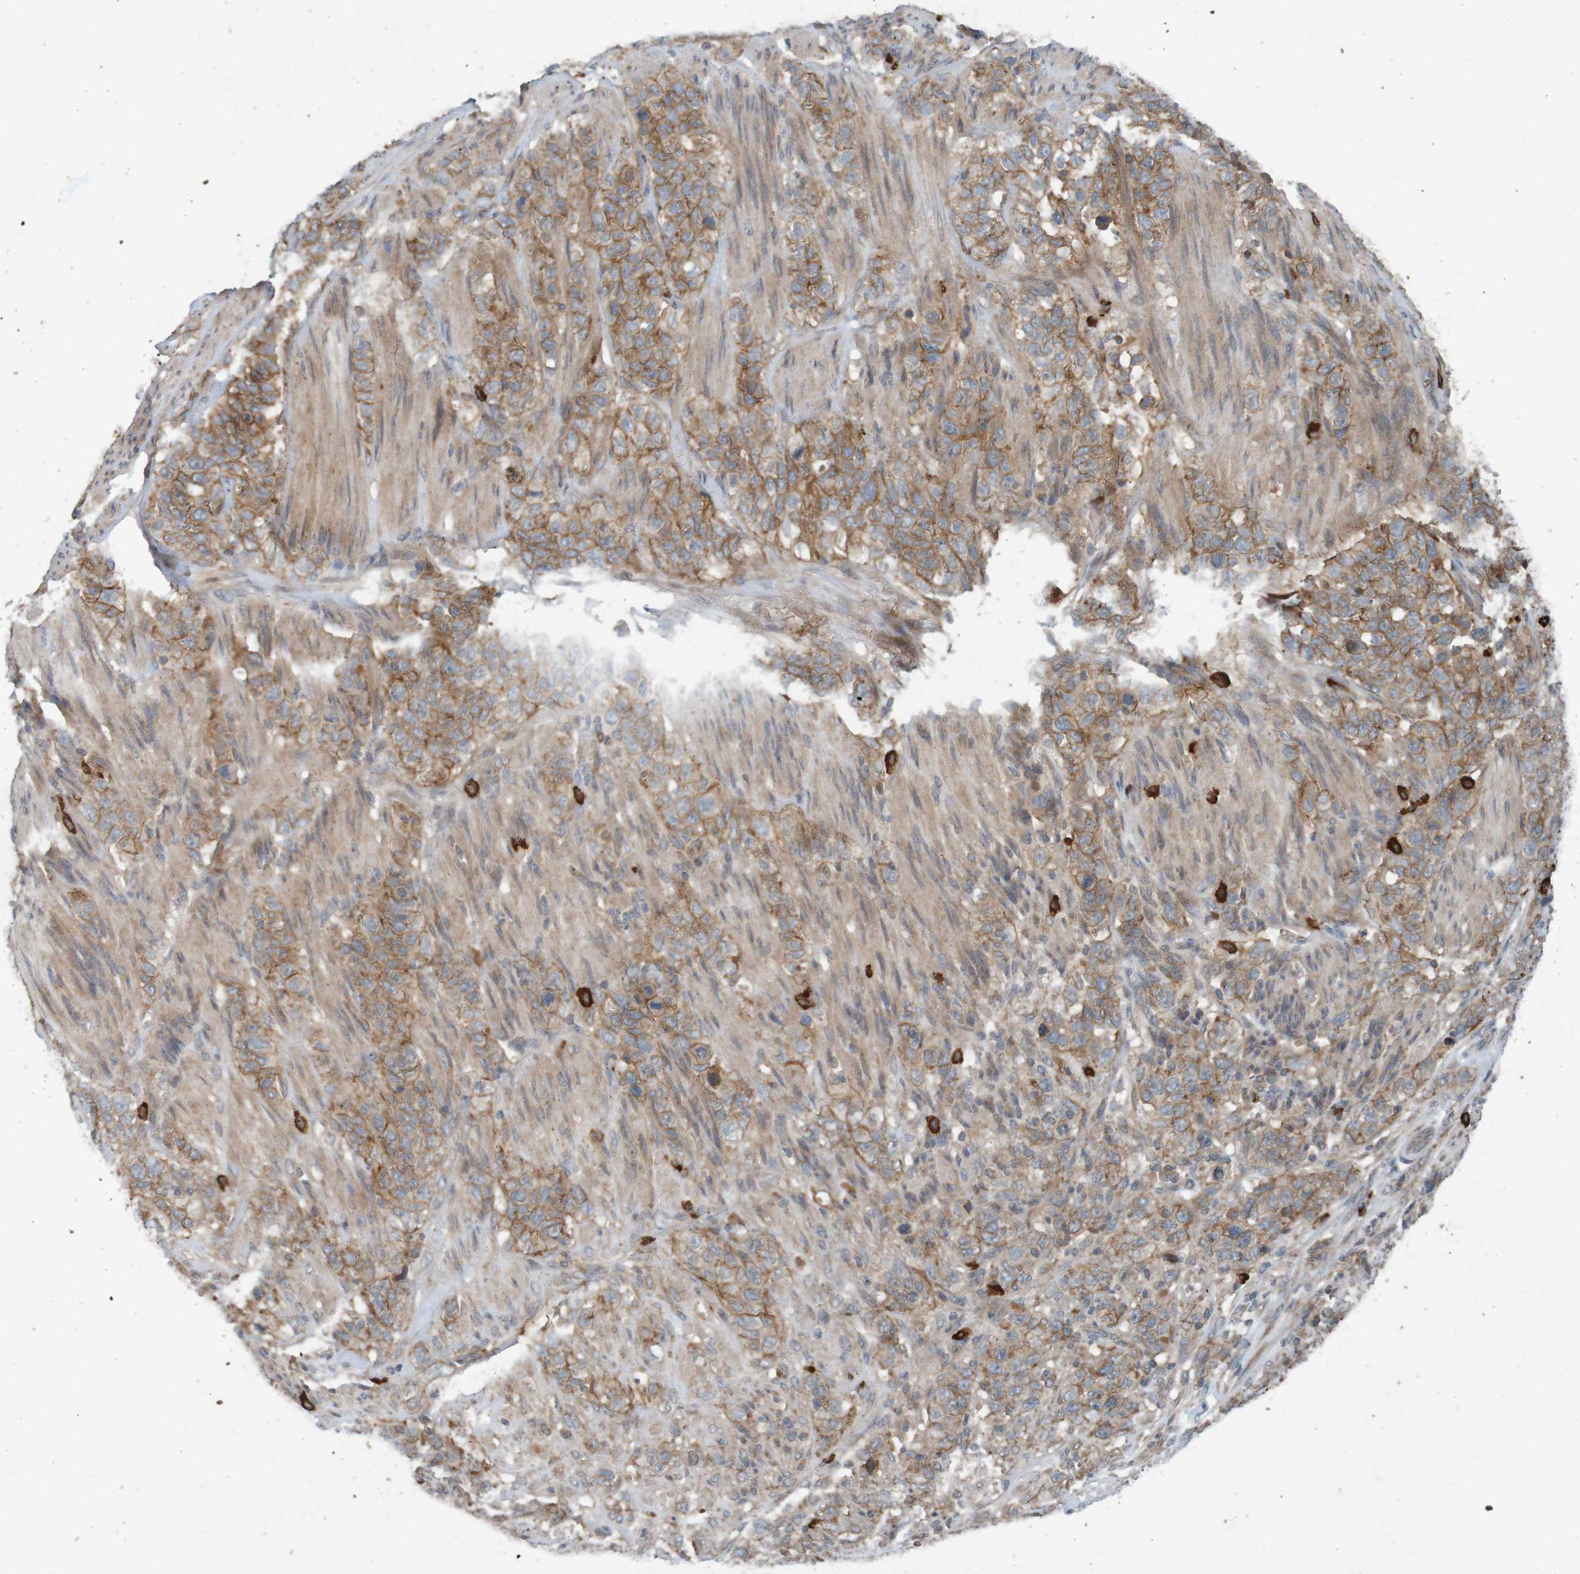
{"staining": {"intensity": "moderate", "quantity": ">75%", "location": "cytoplasmic/membranous"}, "tissue": "stomach cancer", "cell_type": "Tumor cells", "image_type": "cancer", "snomed": [{"axis": "morphology", "description": "Adenocarcinoma, NOS"}, {"axis": "topography", "description": "Stomach"}], "caption": "Tumor cells reveal medium levels of moderate cytoplasmic/membranous expression in about >75% of cells in human stomach cancer (adenocarcinoma).", "gene": "B3GAT2", "patient": {"sex": "male", "age": 48}}